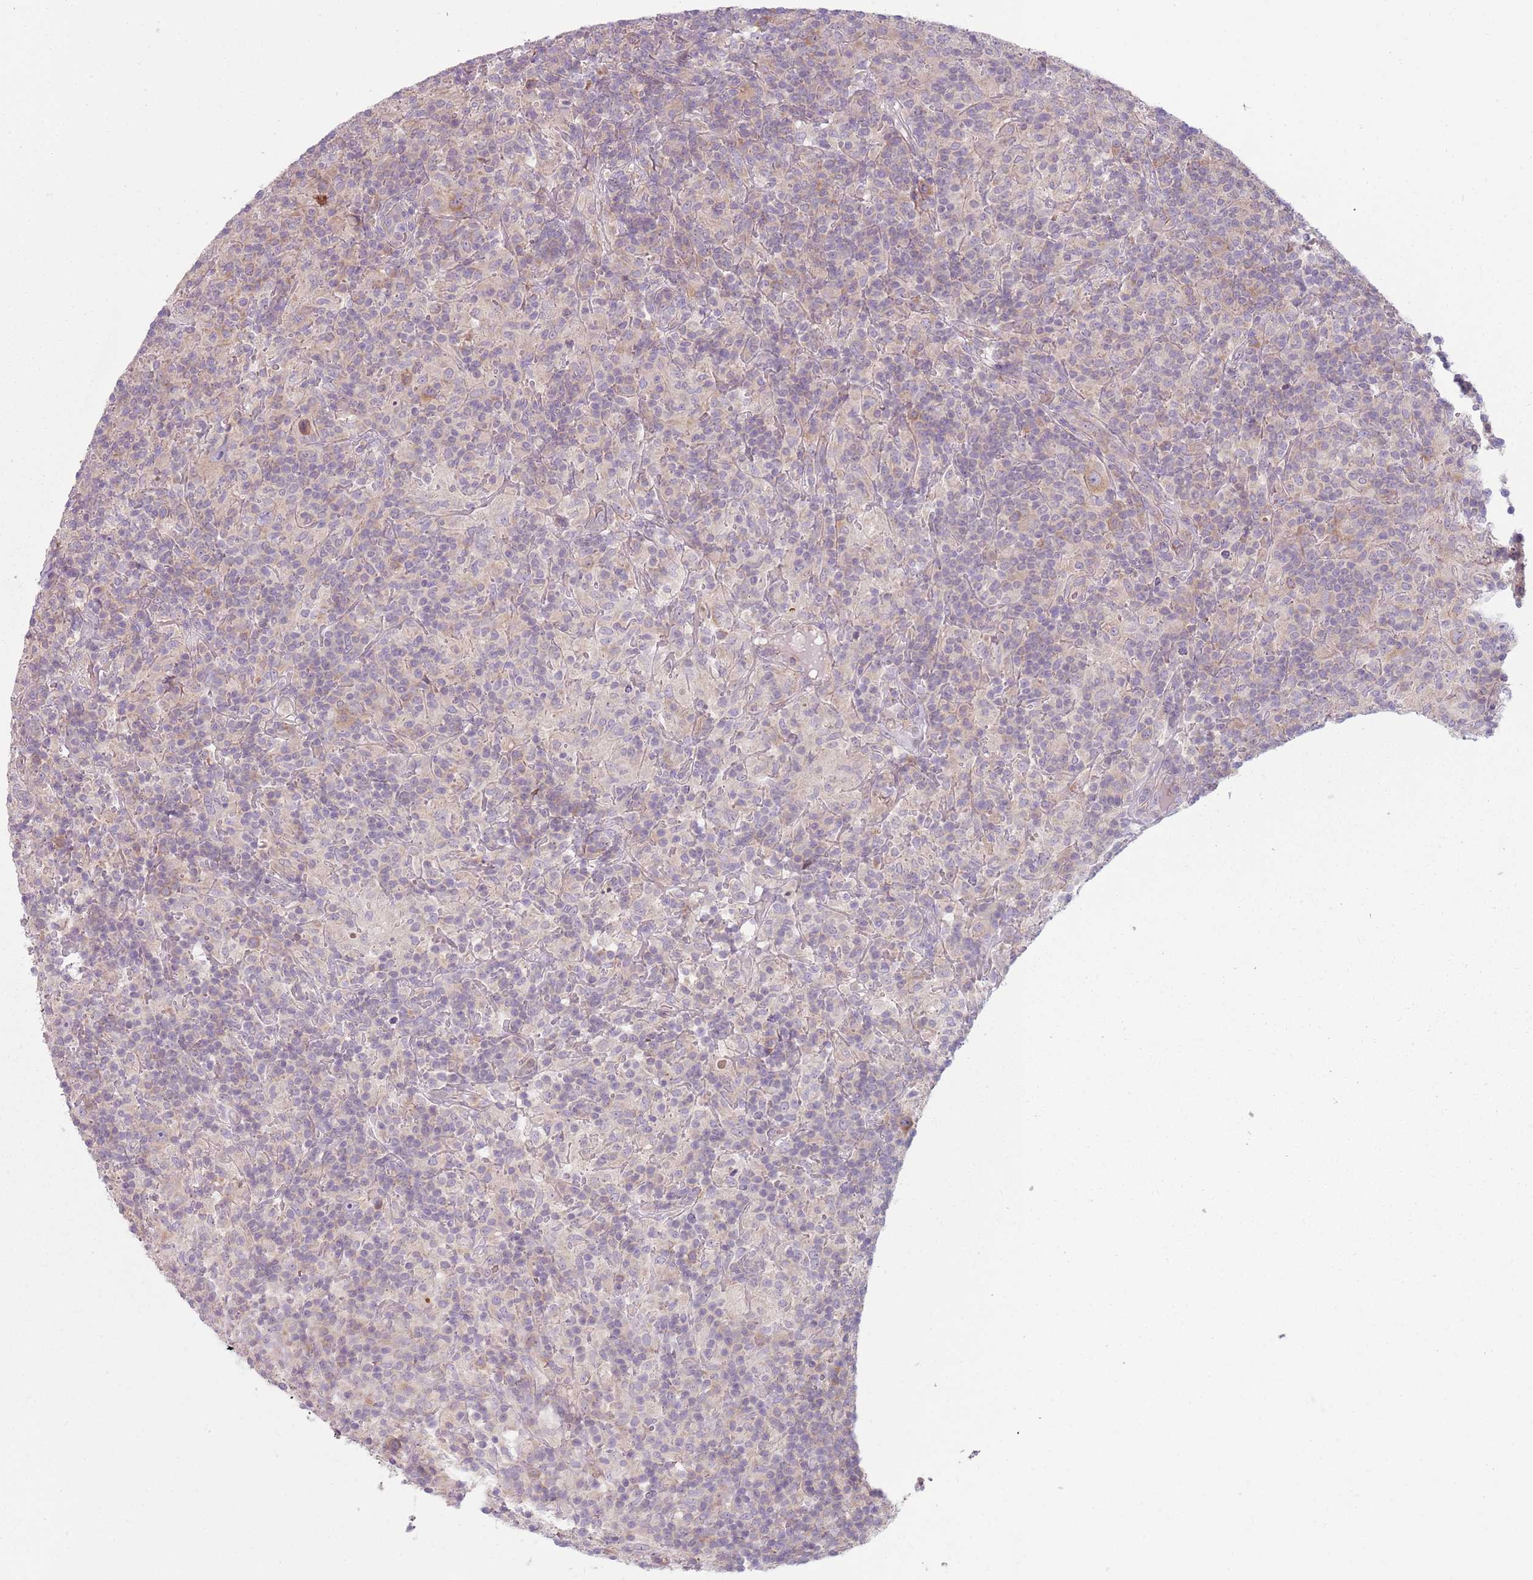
{"staining": {"intensity": "negative", "quantity": "none", "location": "none"}, "tissue": "lymphoma", "cell_type": "Tumor cells", "image_type": "cancer", "snomed": [{"axis": "morphology", "description": "Hodgkin's disease, NOS"}, {"axis": "topography", "description": "Lymph node"}], "caption": "This is a image of immunohistochemistry (IHC) staining of lymphoma, which shows no positivity in tumor cells.", "gene": "HSPA14", "patient": {"sex": "male", "age": 70}}